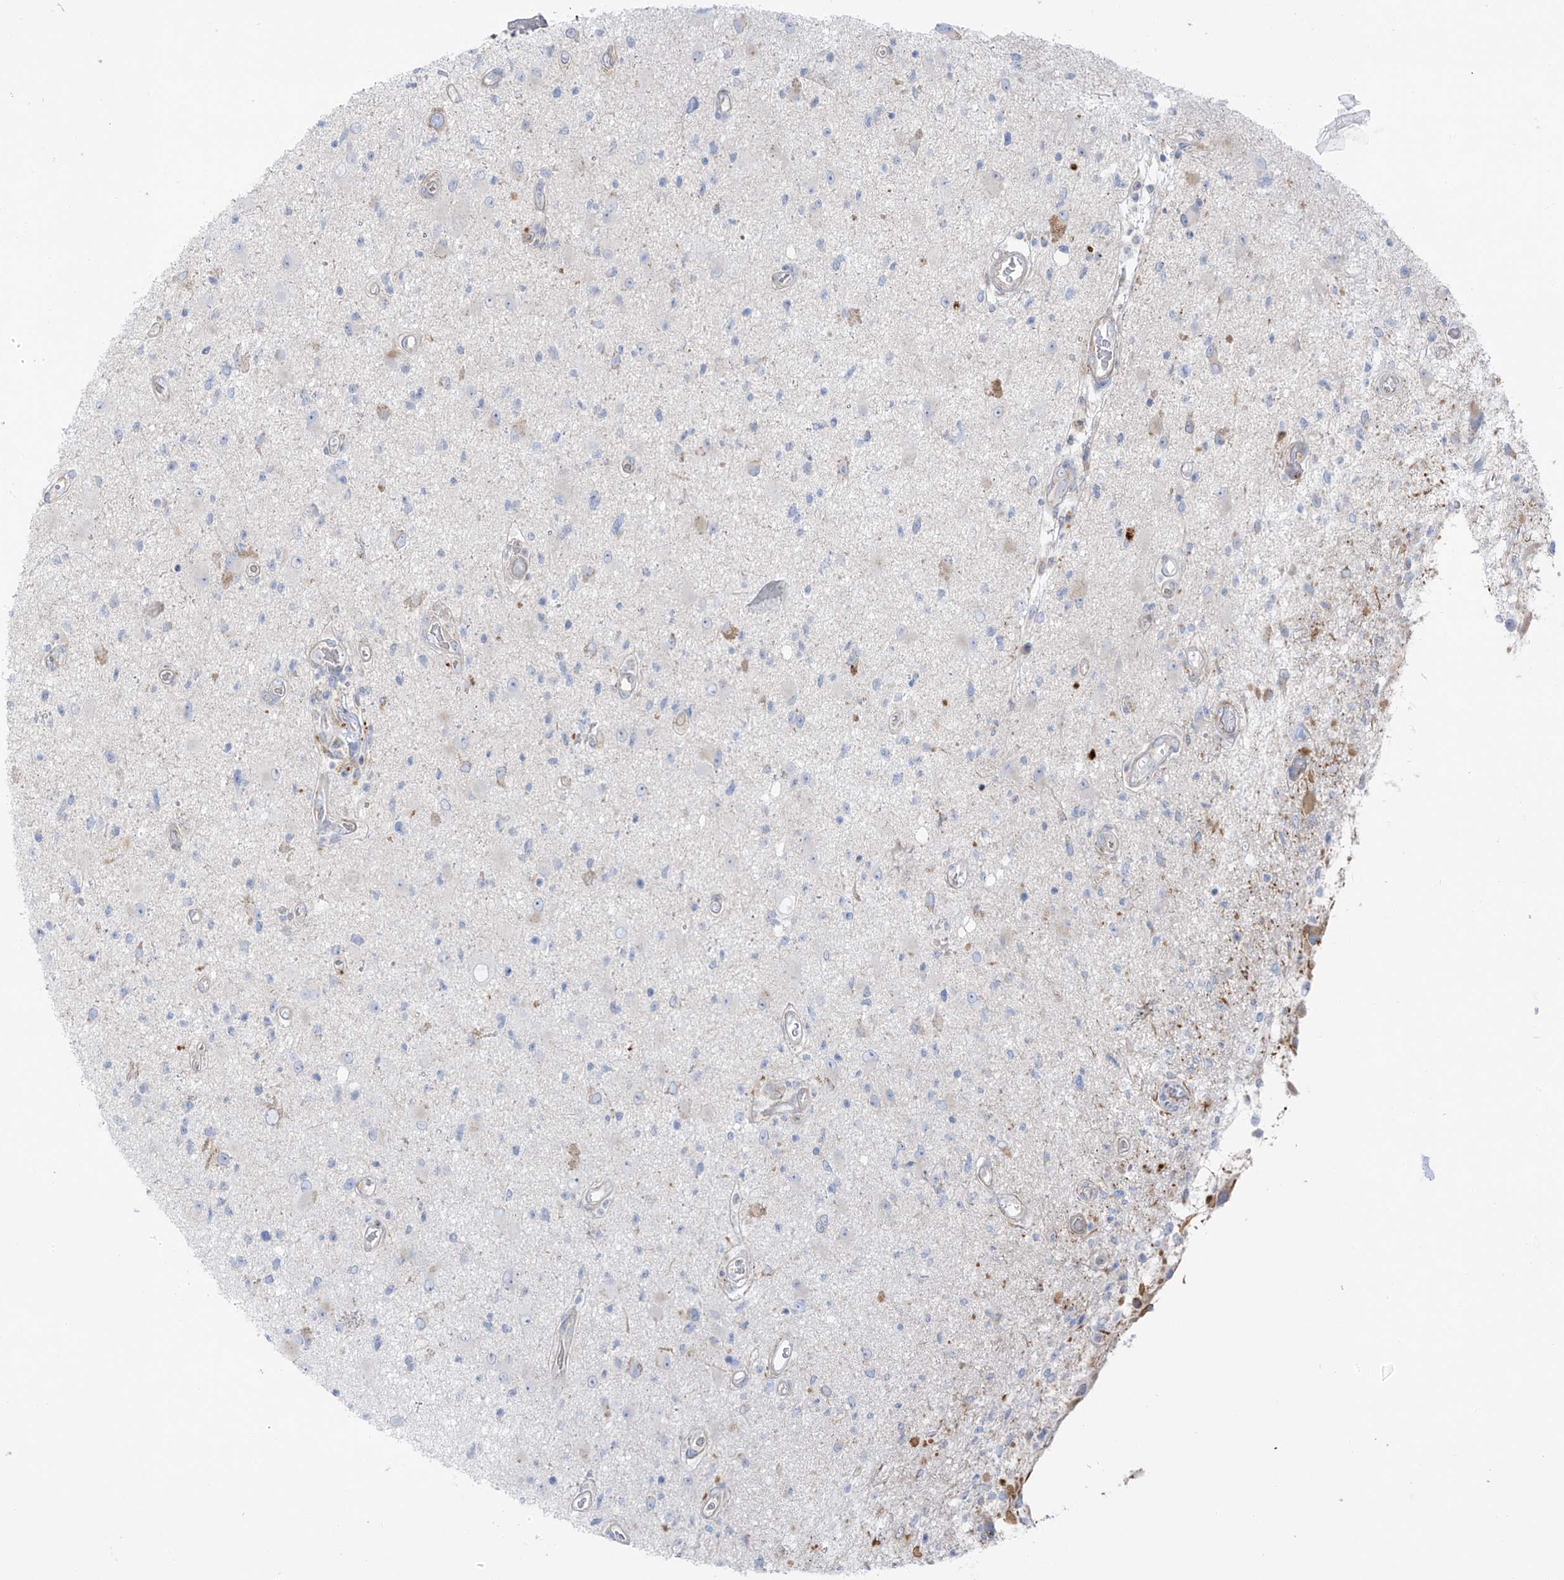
{"staining": {"intensity": "negative", "quantity": "none", "location": "none"}, "tissue": "glioma", "cell_type": "Tumor cells", "image_type": "cancer", "snomed": [{"axis": "morphology", "description": "Glioma, malignant, High grade"}, {"axis": "topography", "description": "Brain"}], "caption": "Tumor cells show no significant protein expression in malignant high-grade glioma.", "gene": "TAL2", "patient": {"sex": "male", "age": 33}}